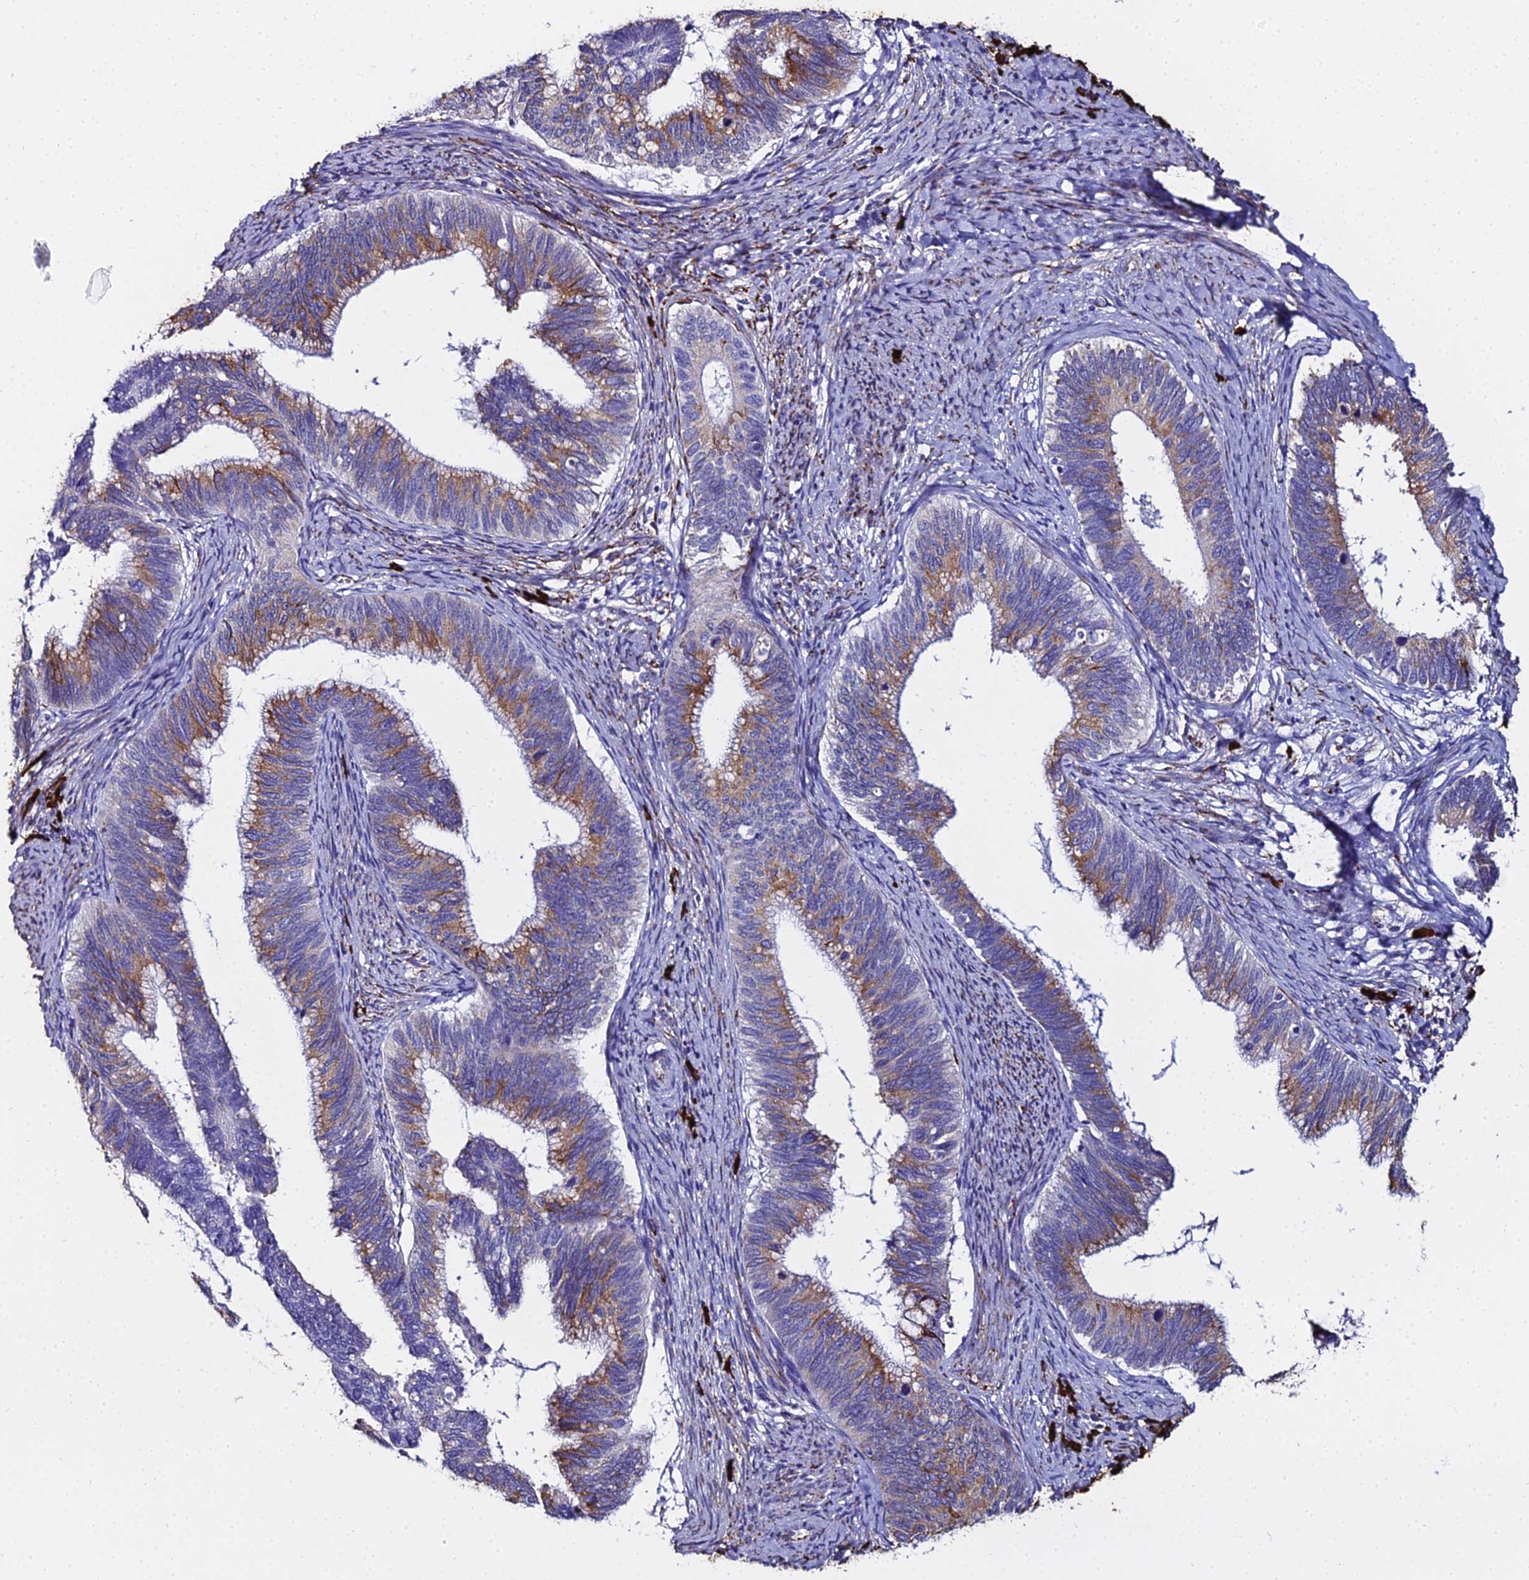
{"staining": {"intensity": "moderate", "quantity": ">75%", "location": "cytoplasmic/membranous"}, "tissue": "cervical cancer", "cell_type": "Tumor cells", "image_type": "cancer", "snomed": [{"axis": "morphology", "description": "Adenocarcinoma, NOS"}, {"axis": "topography", "description": "Cervix"}], "caption": "Immunohistochemical staining of cervical cancer demonstrates medium levels of moderate cytoplasmic/membranous staining in about >75% of tumor cells. Nuclei are stained in blue.", "gene": "TXNDC5", "patient": {"sex": "female", "age": 42}}